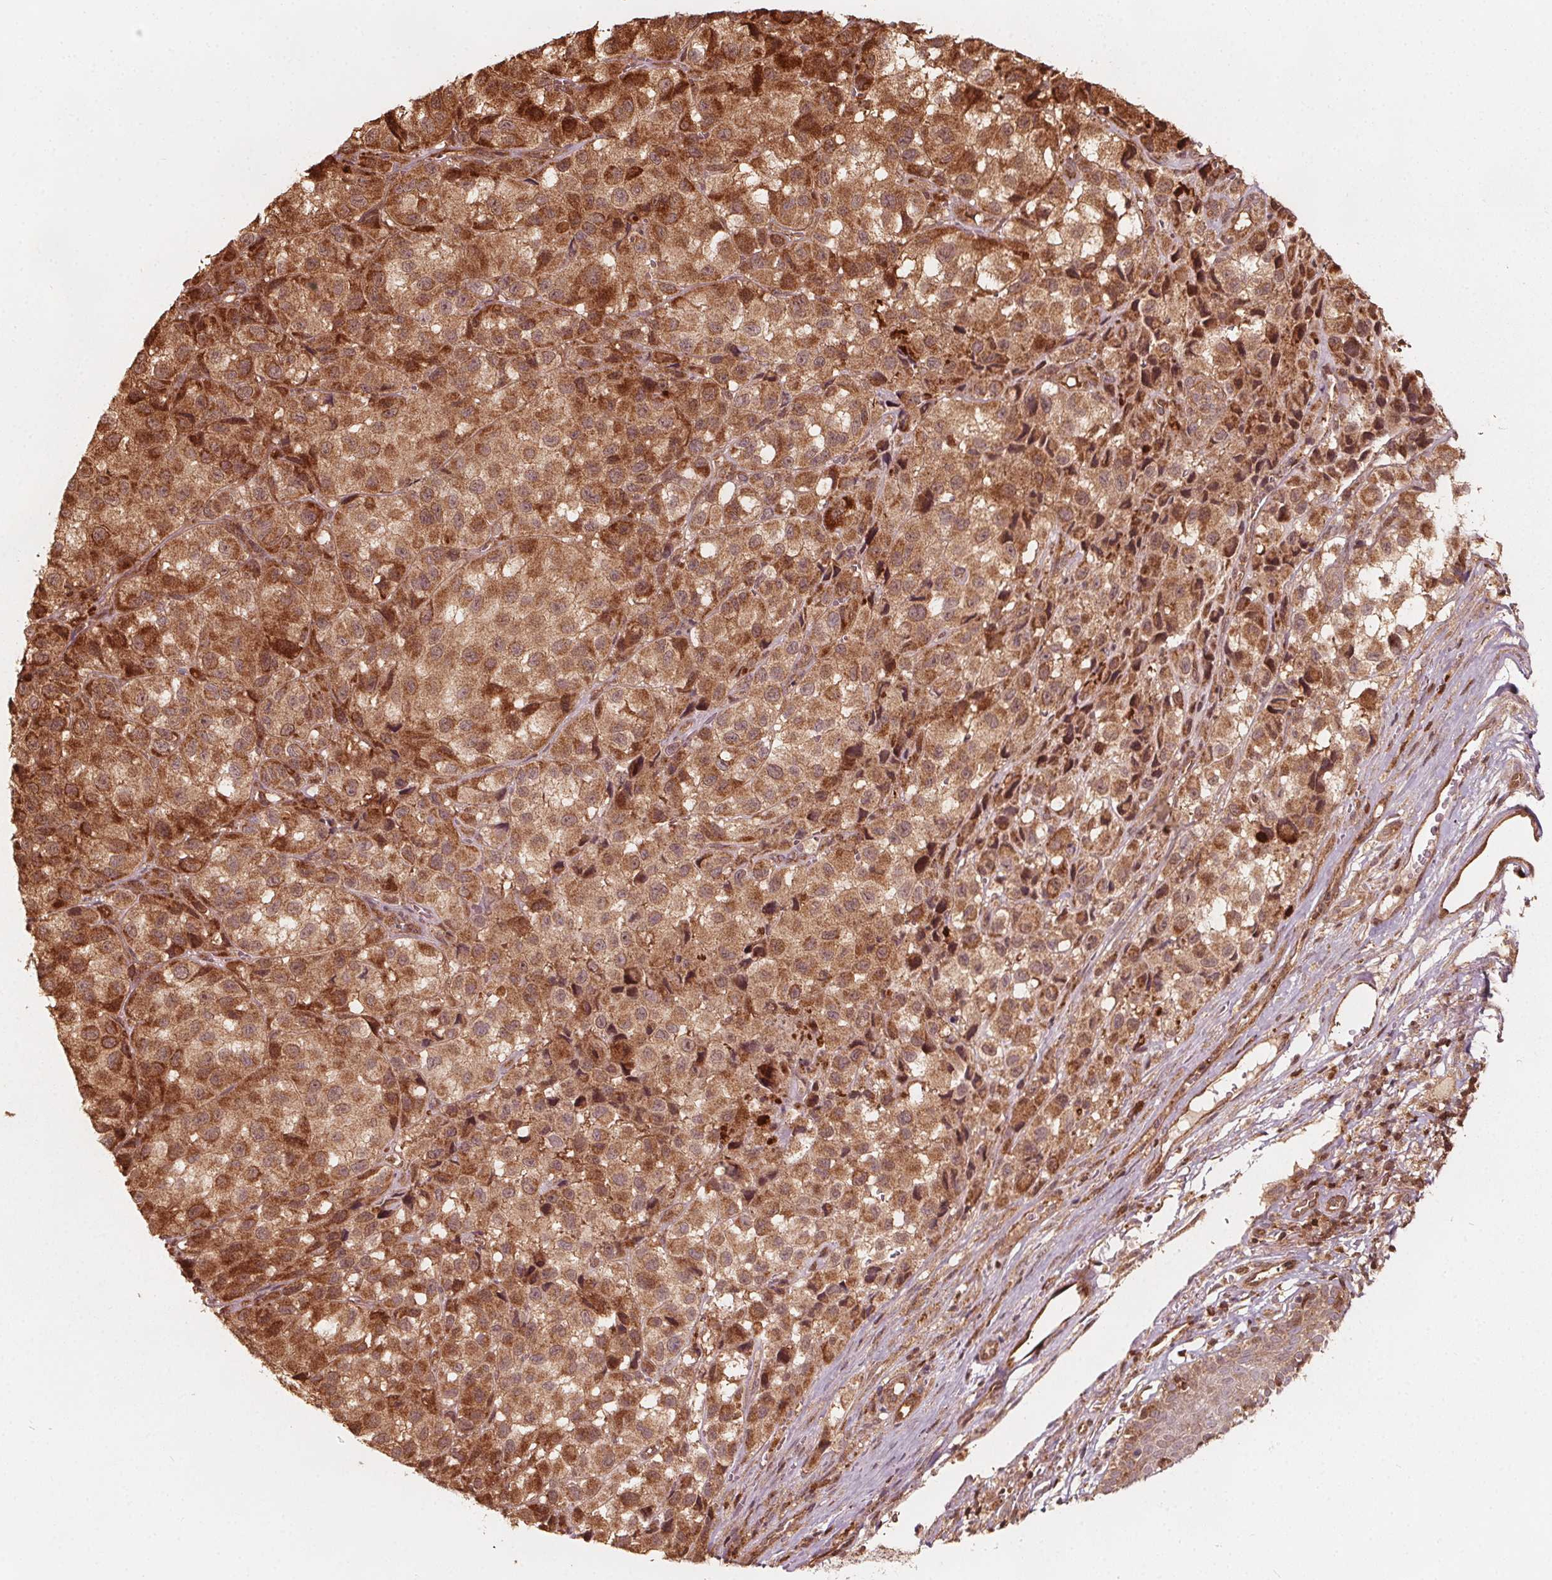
{"staining": {"intensity": "moderate", "quantity": ">75%", "location": "cytoplasmic/membranous"}, "tissue": "melanoma", "cell_type": "Tumor cells", "image_type": "cancer", "snomed": [{"axis": "morphology", "description": "Malignant melanoma, NOS"}, {"axis": "topography", "description": "Skin"}], "caption": "Immunohistochemistry (IHC) photomicrograph of melanoma stained for a protein (brown), which displays medium levels of moderate cytoplasmic/membranous positivity in approximately >75% of tumor cells.", "gene": "AIP", "patient": {"sex": "male", "age": 93}}